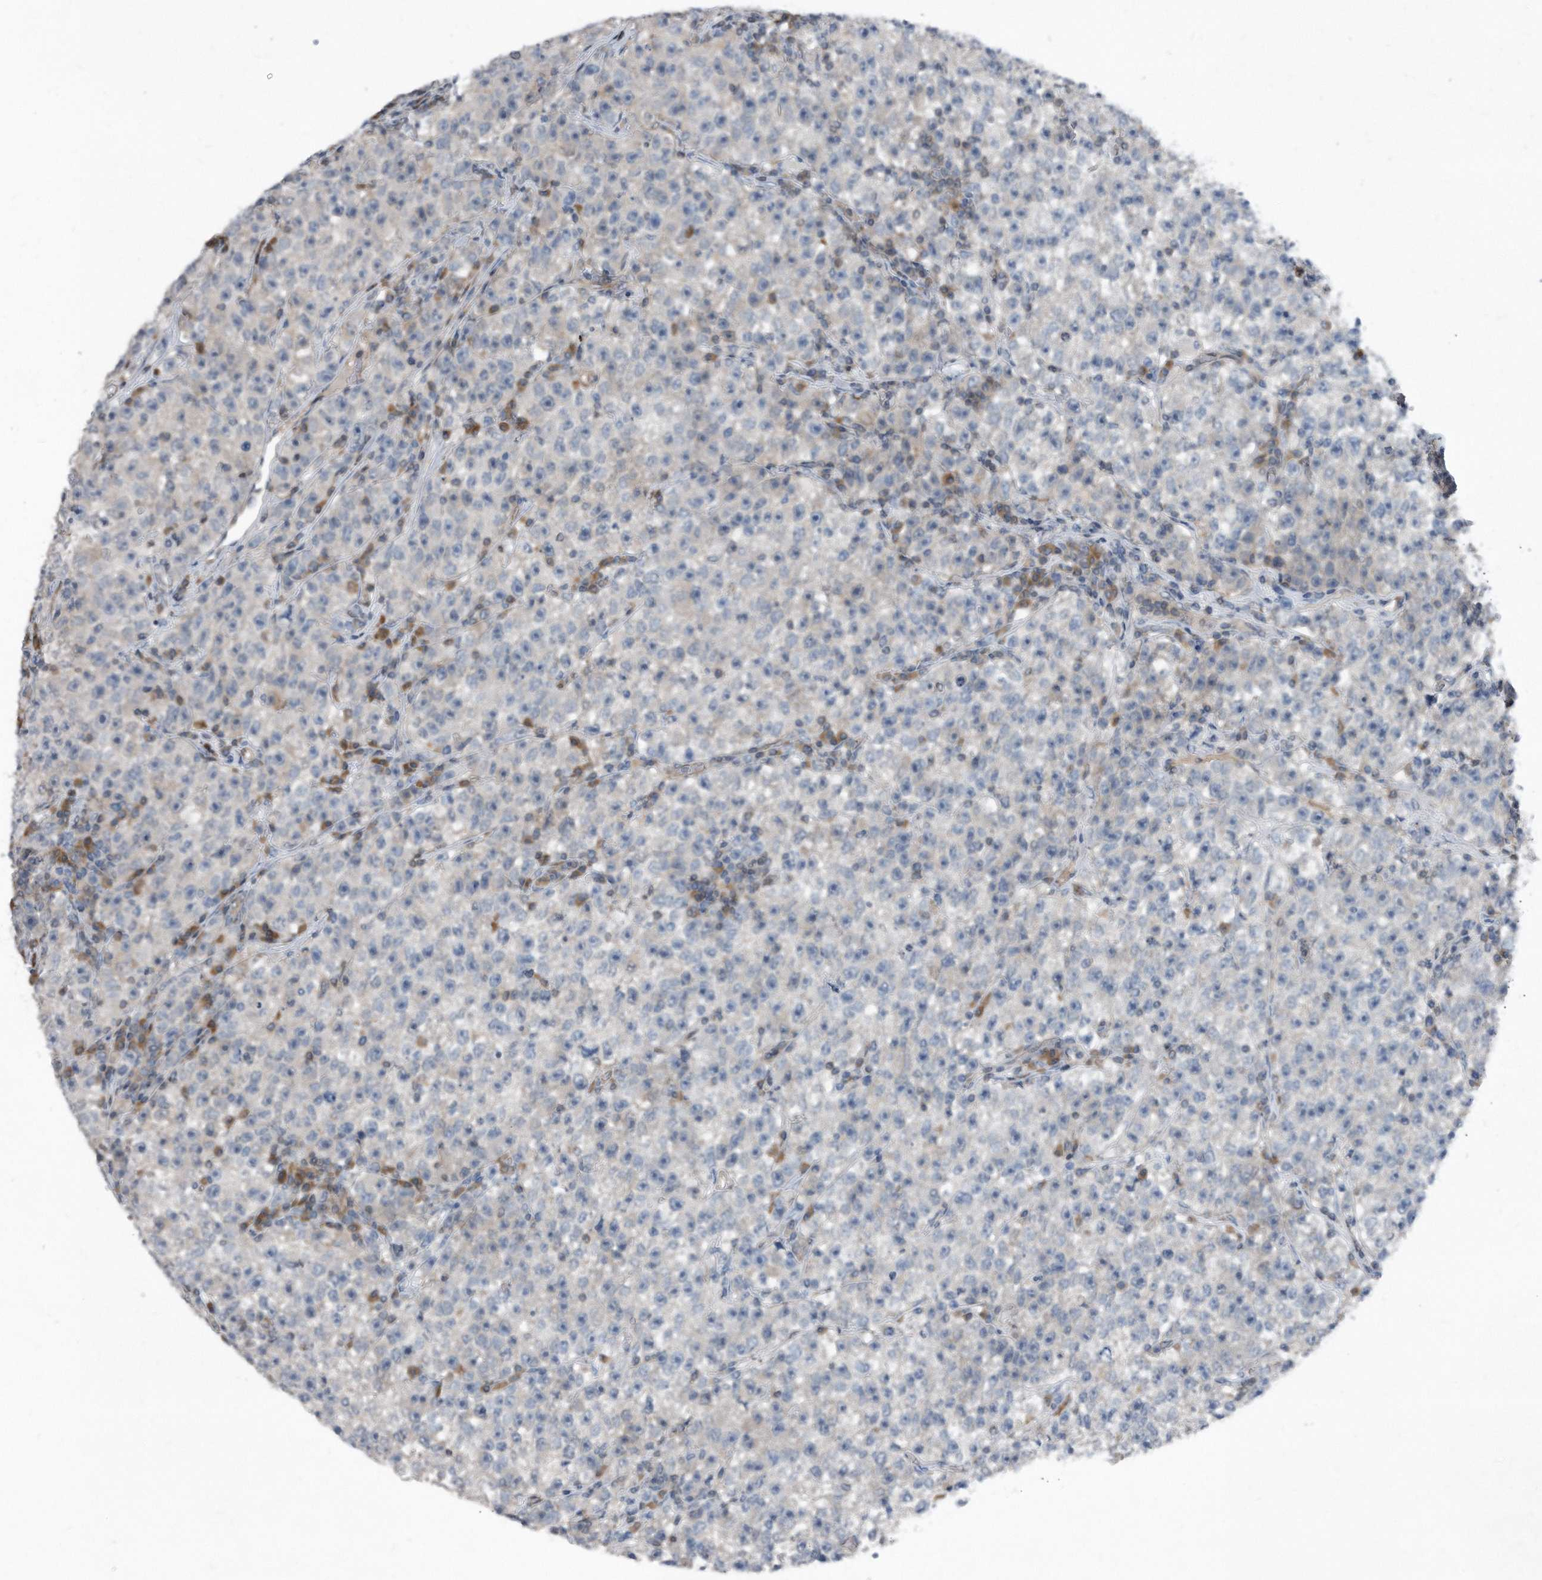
{"staining": {"intensity": "negative", "quantity": "none", "location": "none"}, "tissue": "testis cancer", "cell_type": "Tumor cells", "image_type": "cancer", "snomed": [{"axis": "morphology", "description": "Seminoma, NOS"}, {"axis": "topography", "description": "Testis"}], "caption": "Tumor cells are negative for brown protein staining in seminoma (testis).", "gene": "MAP2K6", "patient": {"sex": "male", "age": 22}}